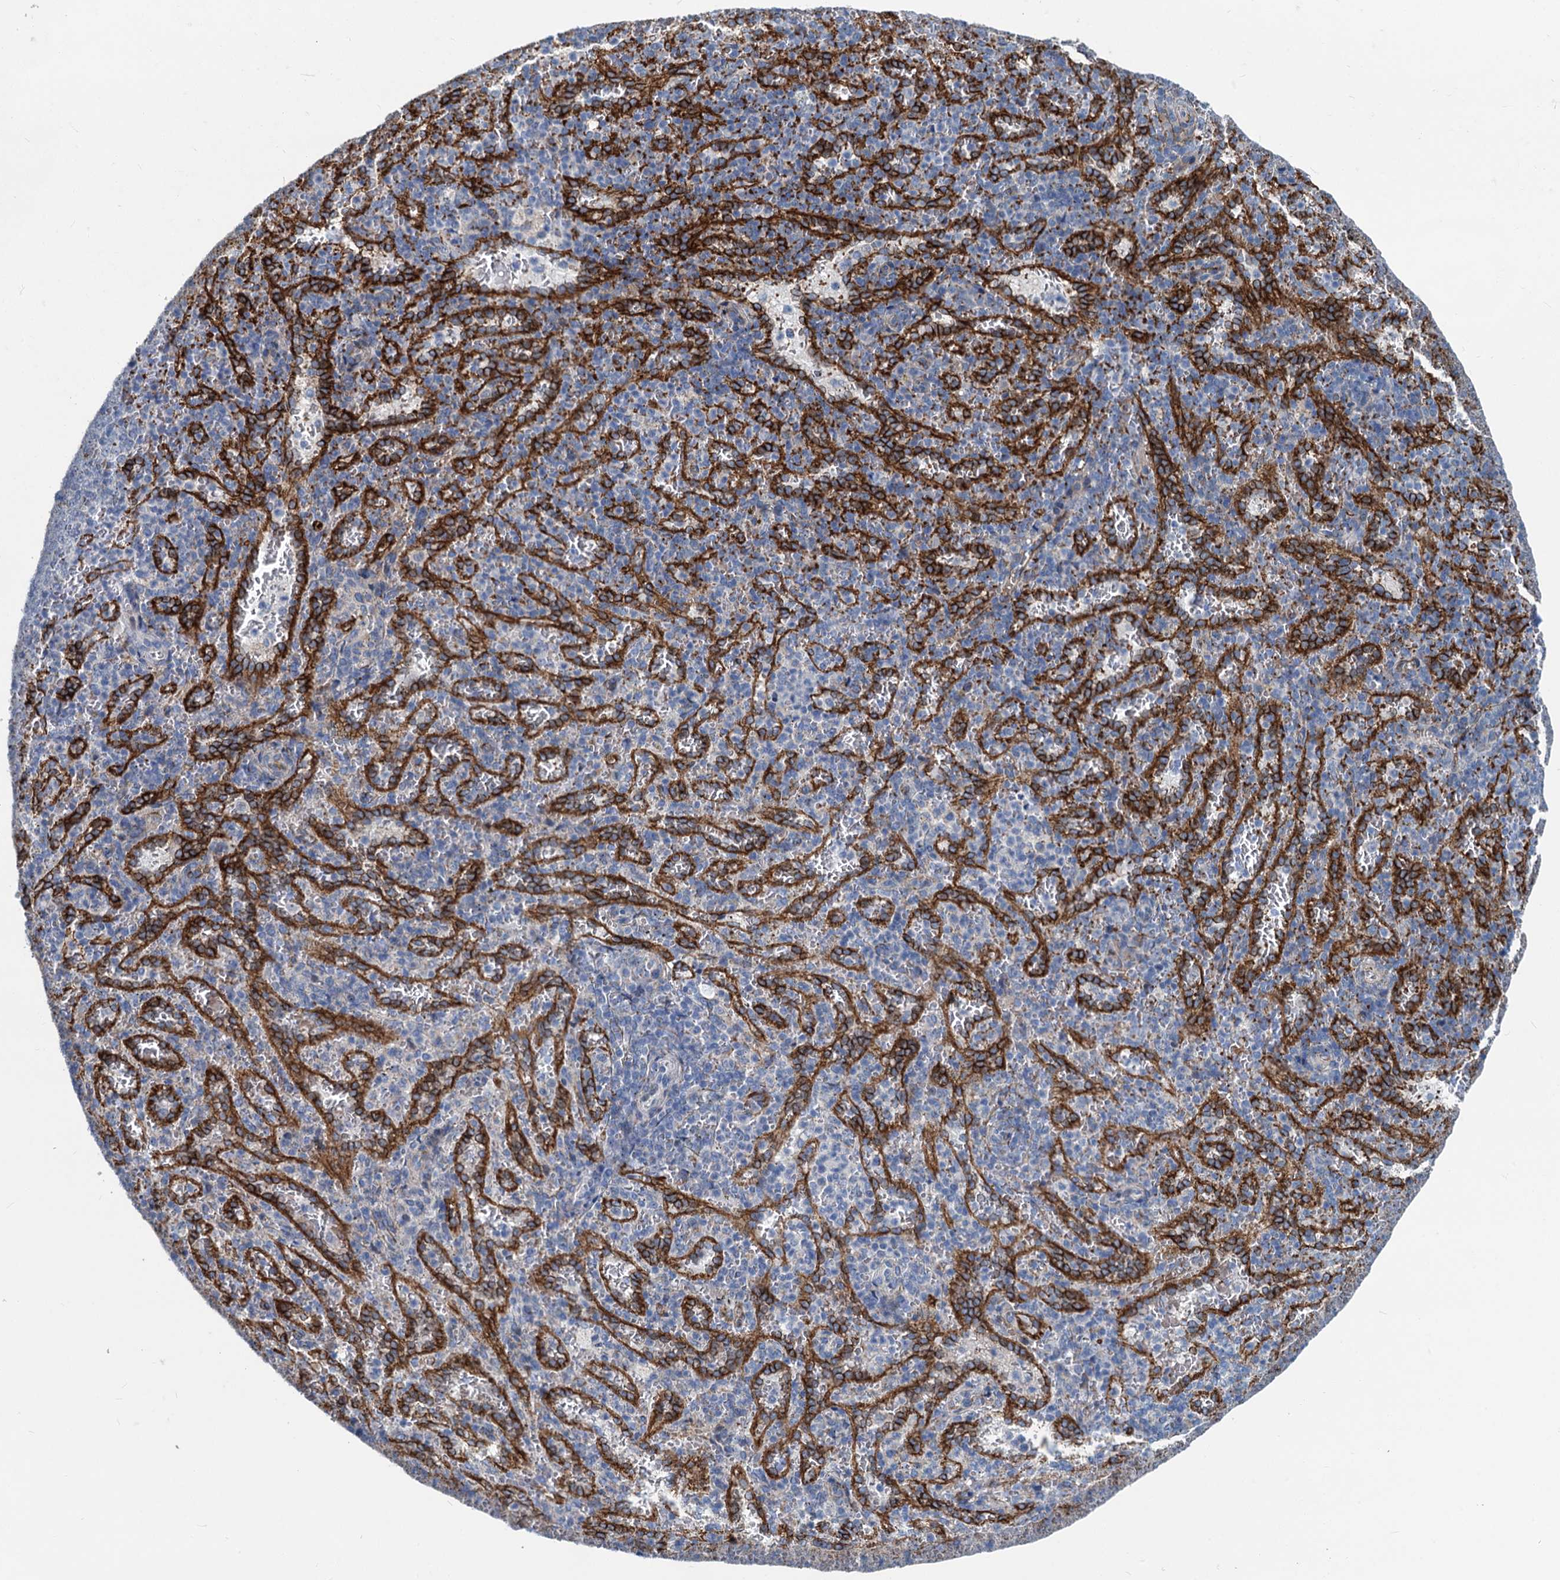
{"staining": {"intensity": "negative", "quantity": "none", "location": "none"}, "tissue": "spleen", "cell_type": "Cells in red pulp", "image_type": "normal", "snomed": [{"axis": "morphology", "description": "Normal tissue, NOS"}, {"axis": "topography", "description": "Spleen"}], "caption": "The IHC image has no significant positivity in cells in red pulp of spleen. The staining was performed using DAB to visualize the protein expression in brown, while the nuclei were stained in blue with hematoxylin (Magnification: 20x).", "gene": "ASXL3", "patient": {"sex": "female", "age": 21}}